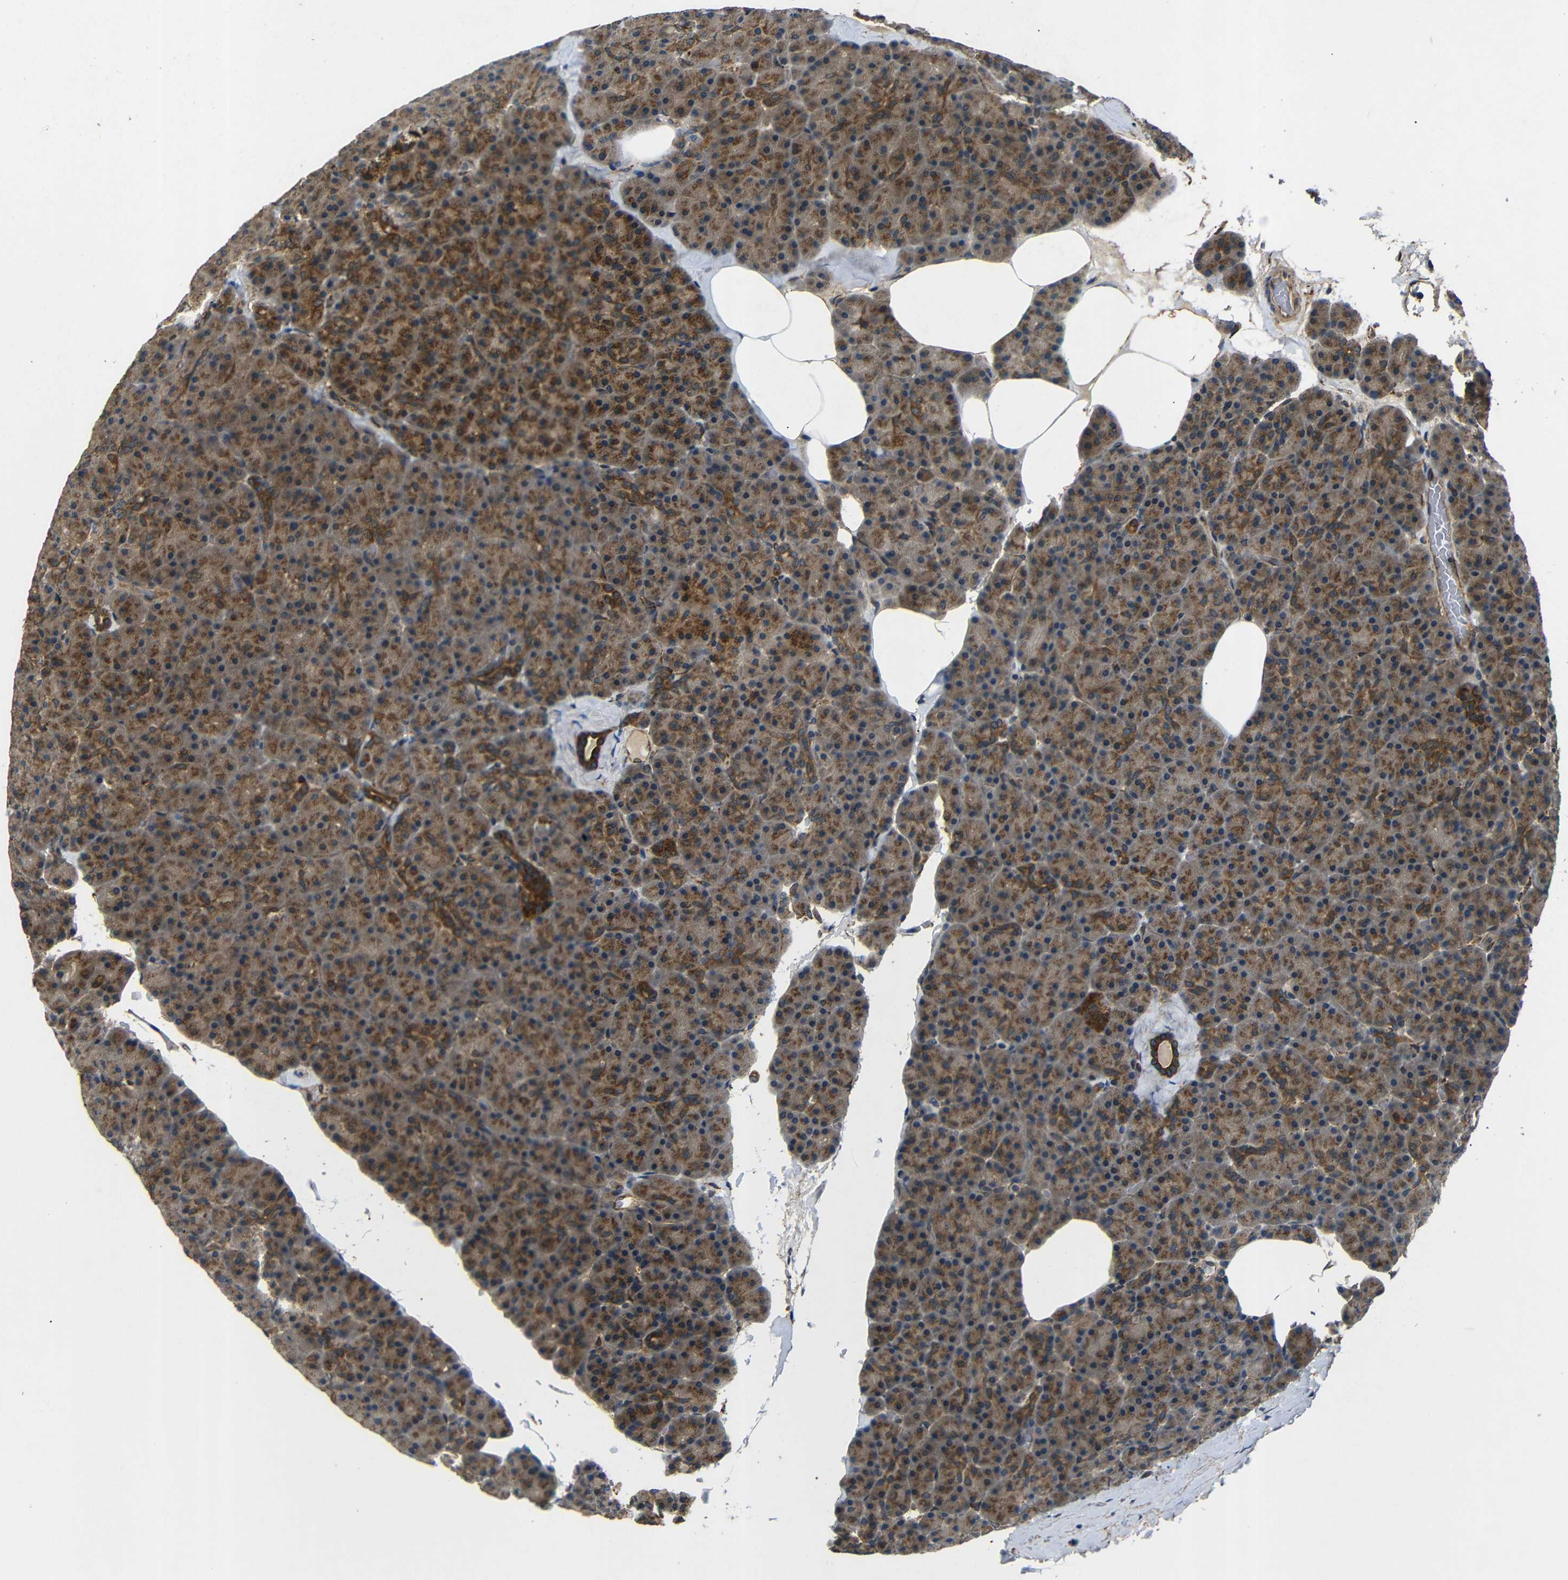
{"staining": {"intensity": "strong", "quantity": "25%-75%", "location": "cytoplasmic/membranous"}, "tissue": "pancreas", "cell_type": "Exocrine glandular cells", "image_type": "normal", "snomed": [{"axis": "morphology", "description": "Normal tissue, NOS"}, {"axis": "topography", "description": "Pancreas"}], "caption": "A brown stain highlights strong cytoplasmic/membranous positivity of a protein in exocrine glandular cells of unremarkable human pancreas.", "gene": "TRPC1", "patient": {"sex": "female", "age": 35}}